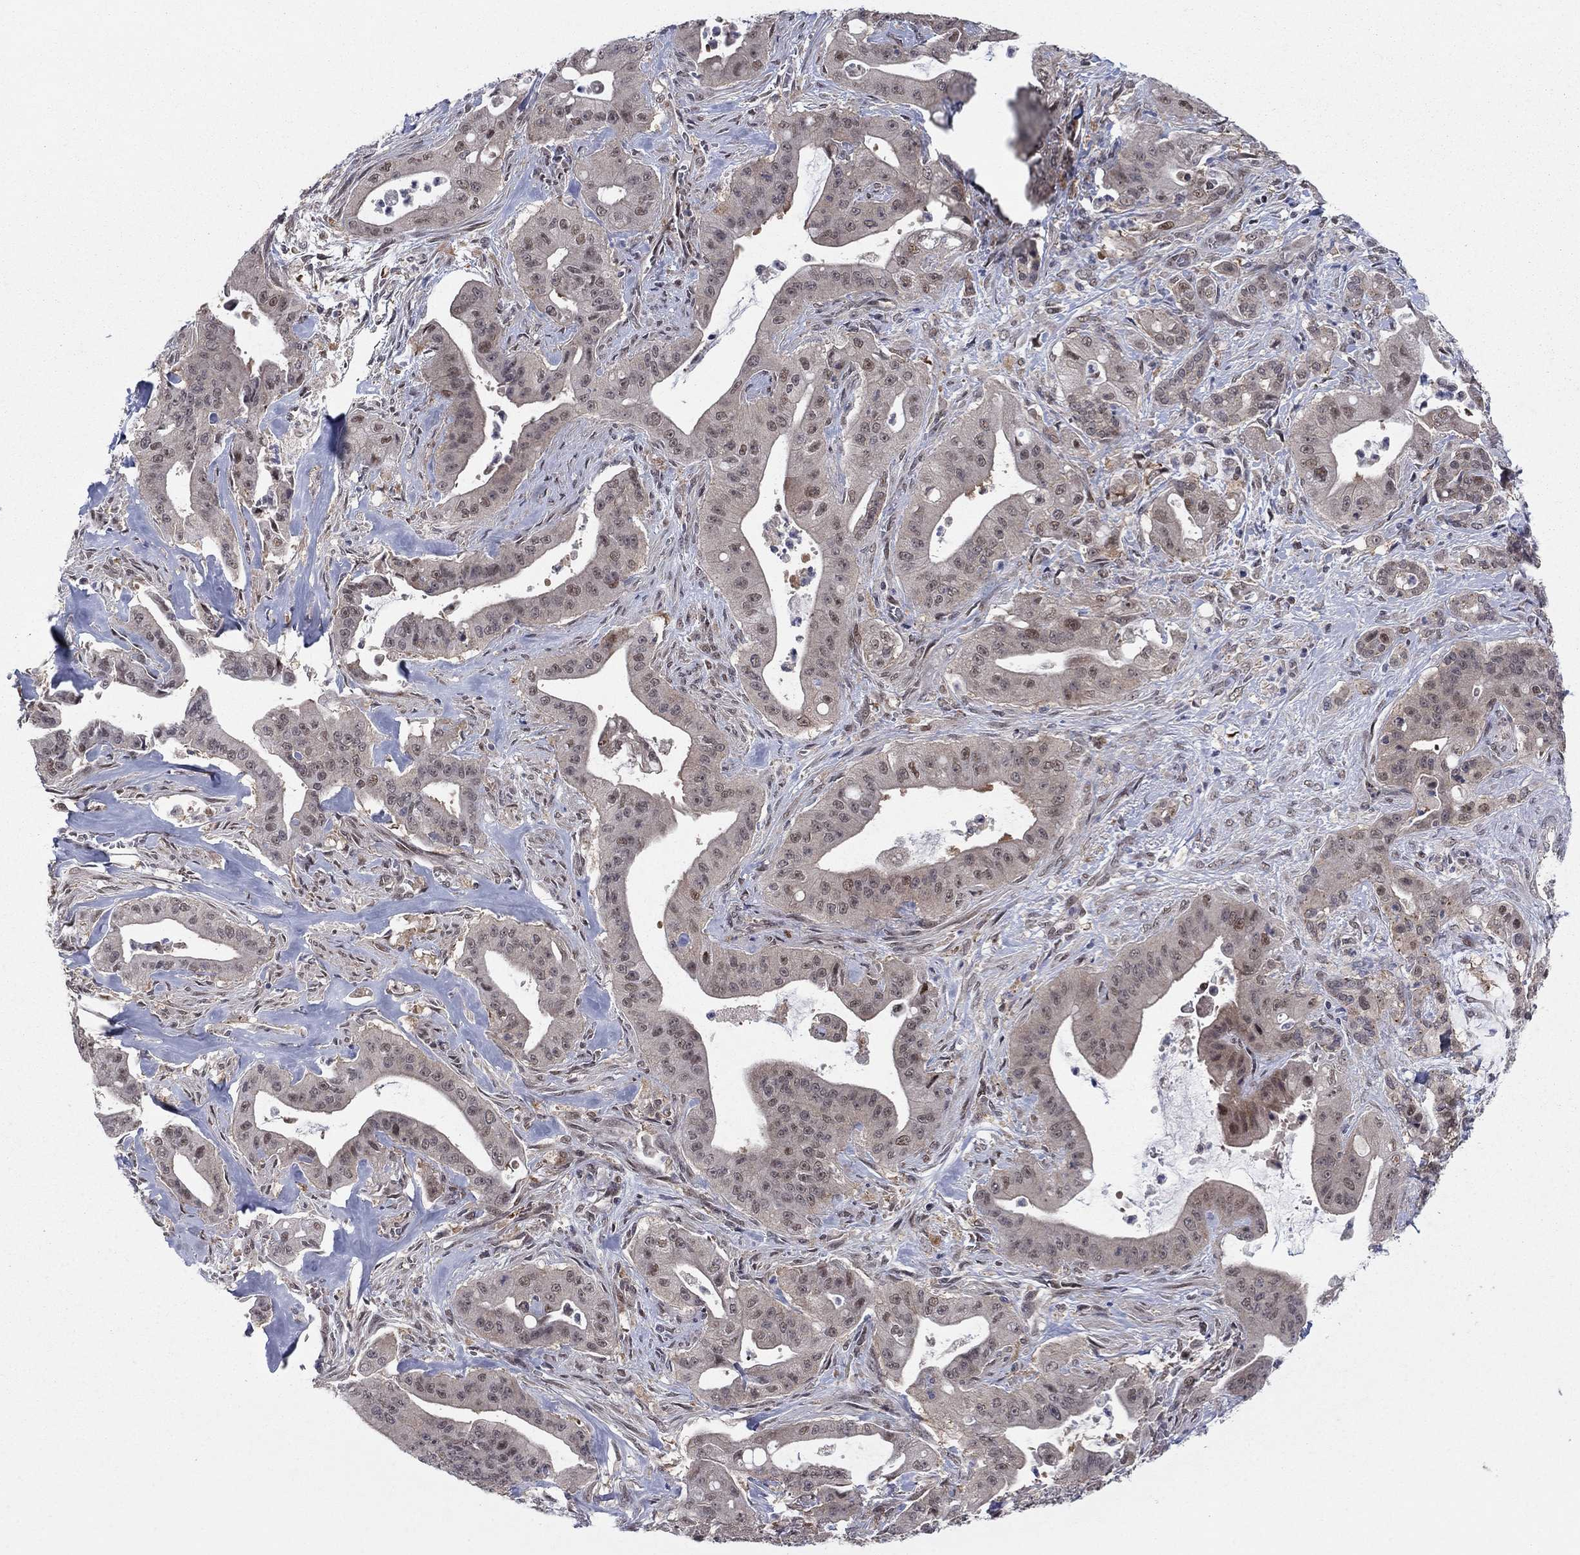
{"staining": {"intensity": "weak", "quantity": "25%-75%", "location": "cytoplasmic/membranous"}, "tissue": "pancreatic cancer", "cell_type": "Tumor cells", "image_type": "cancer", "snomed": [{"axis": "morphology", "description": "Normal tissue, NOS"}, {"axis": "morphology", "description": "Inflammation, NOS"}, {"axis": "morphology", "description": "Adenocarcinoma, NOS"}, {"axis": "topography", "description": "Pancreas"}], "caption": "Immunohistochemical staining of human pancreatic adenocarcinoma reveals low levels of weak cytoplasmic/membranous protein staining in approximately 25%-75% of tumor cells.", "gene": "PSMC1", "patient": {"sex": "male", "age": 57}}